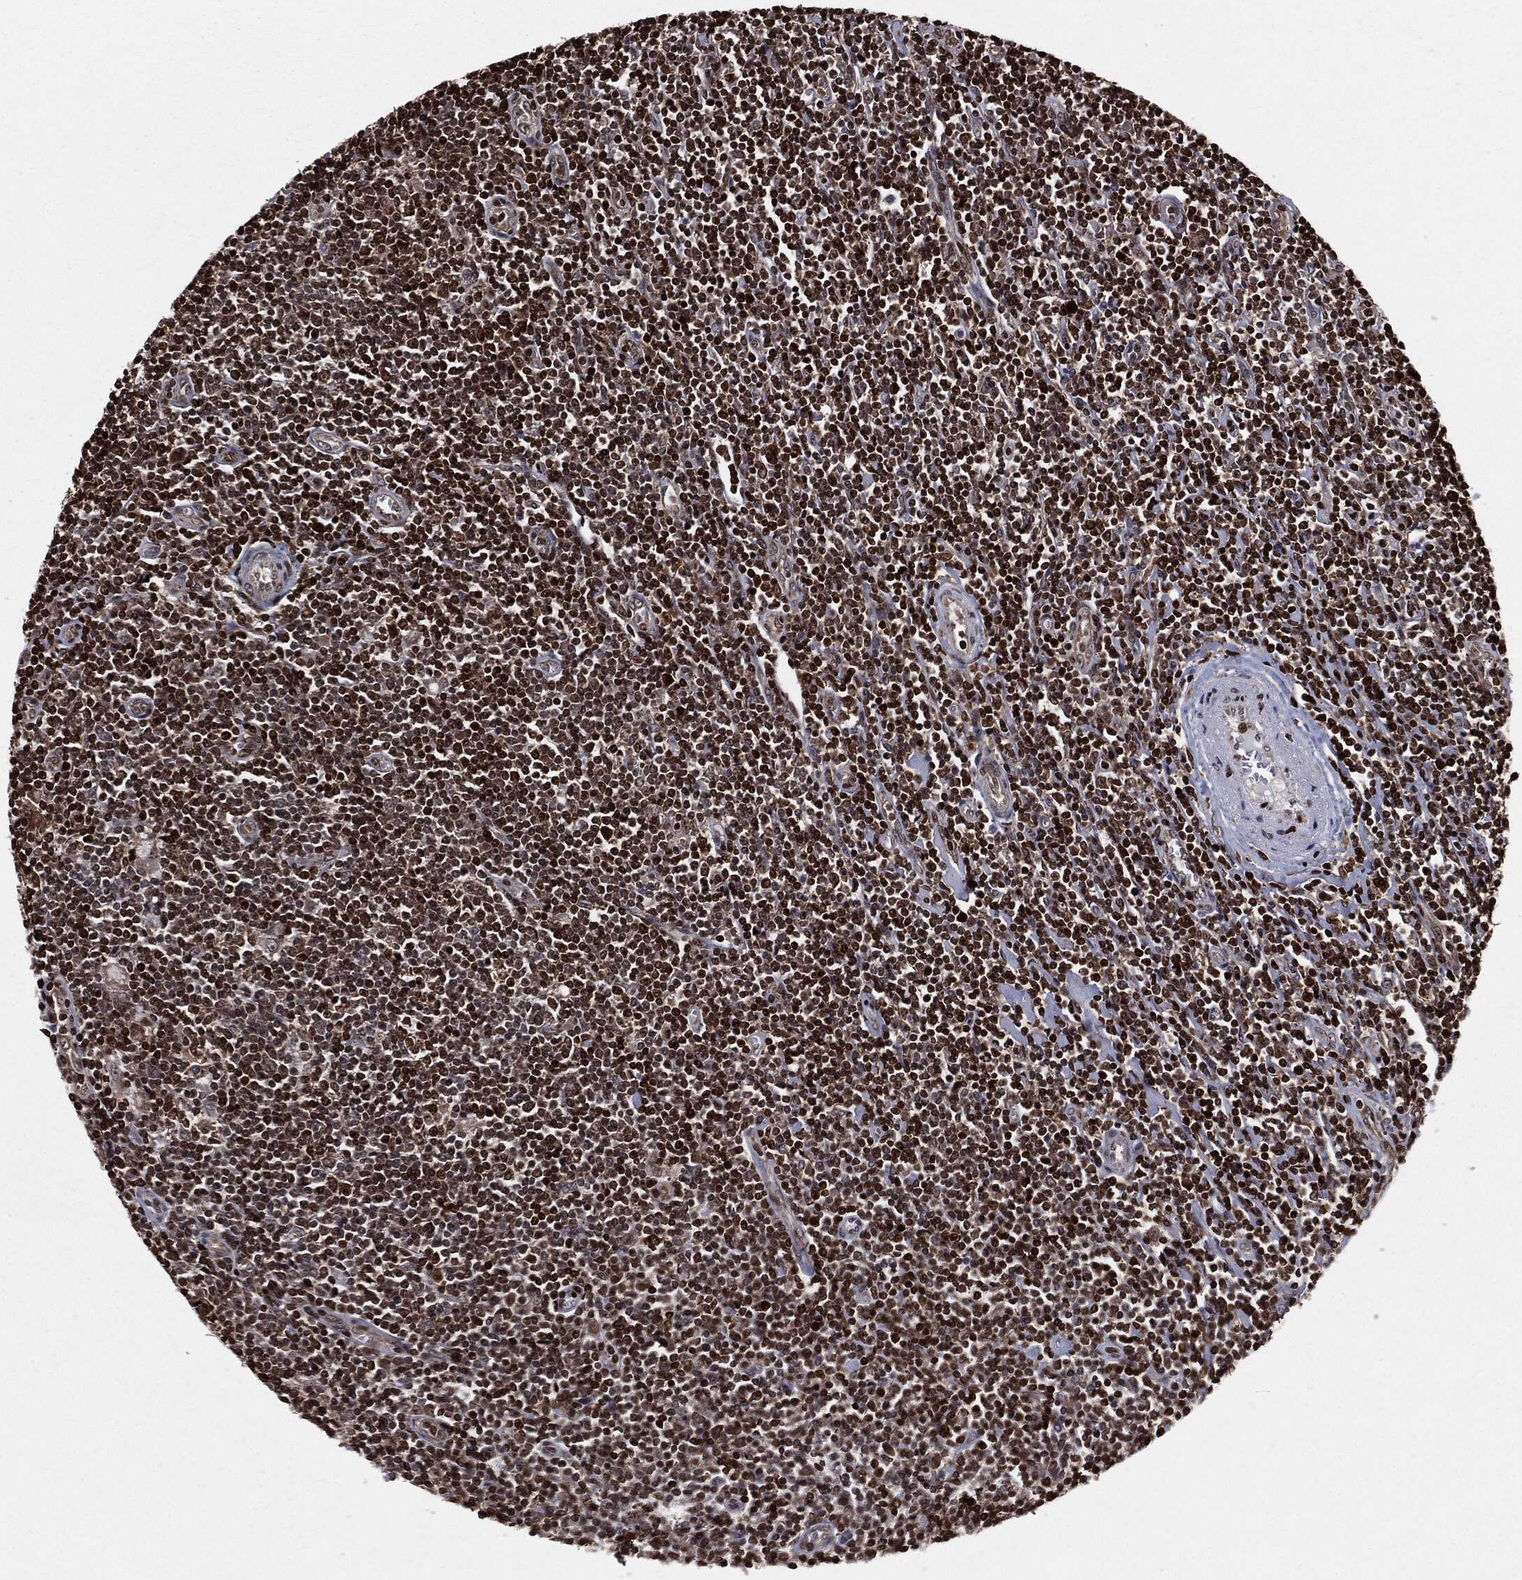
{"staining": {"intensity": "strong", "quantity": "25%-75%", "location": "nuclear"}, "tissue": "lymphoma", "cell_type": "Tumor cells", "image_type": "cancer", "snomed": [{"axis": "morphology", "description": "Hodgkin's disease, NOS"}, {"axis": "topography", "description": "Lymph node"}], "caption": "IHC (DAB (3,3'-diaminobenzidine)) staining of human Hodgkin's disease shows strong nuclear protein positivity in approximately 25%-75% of tumor cells.", "gene": "CHCHD2", "patient": {"sex": "male", "age": 40}}